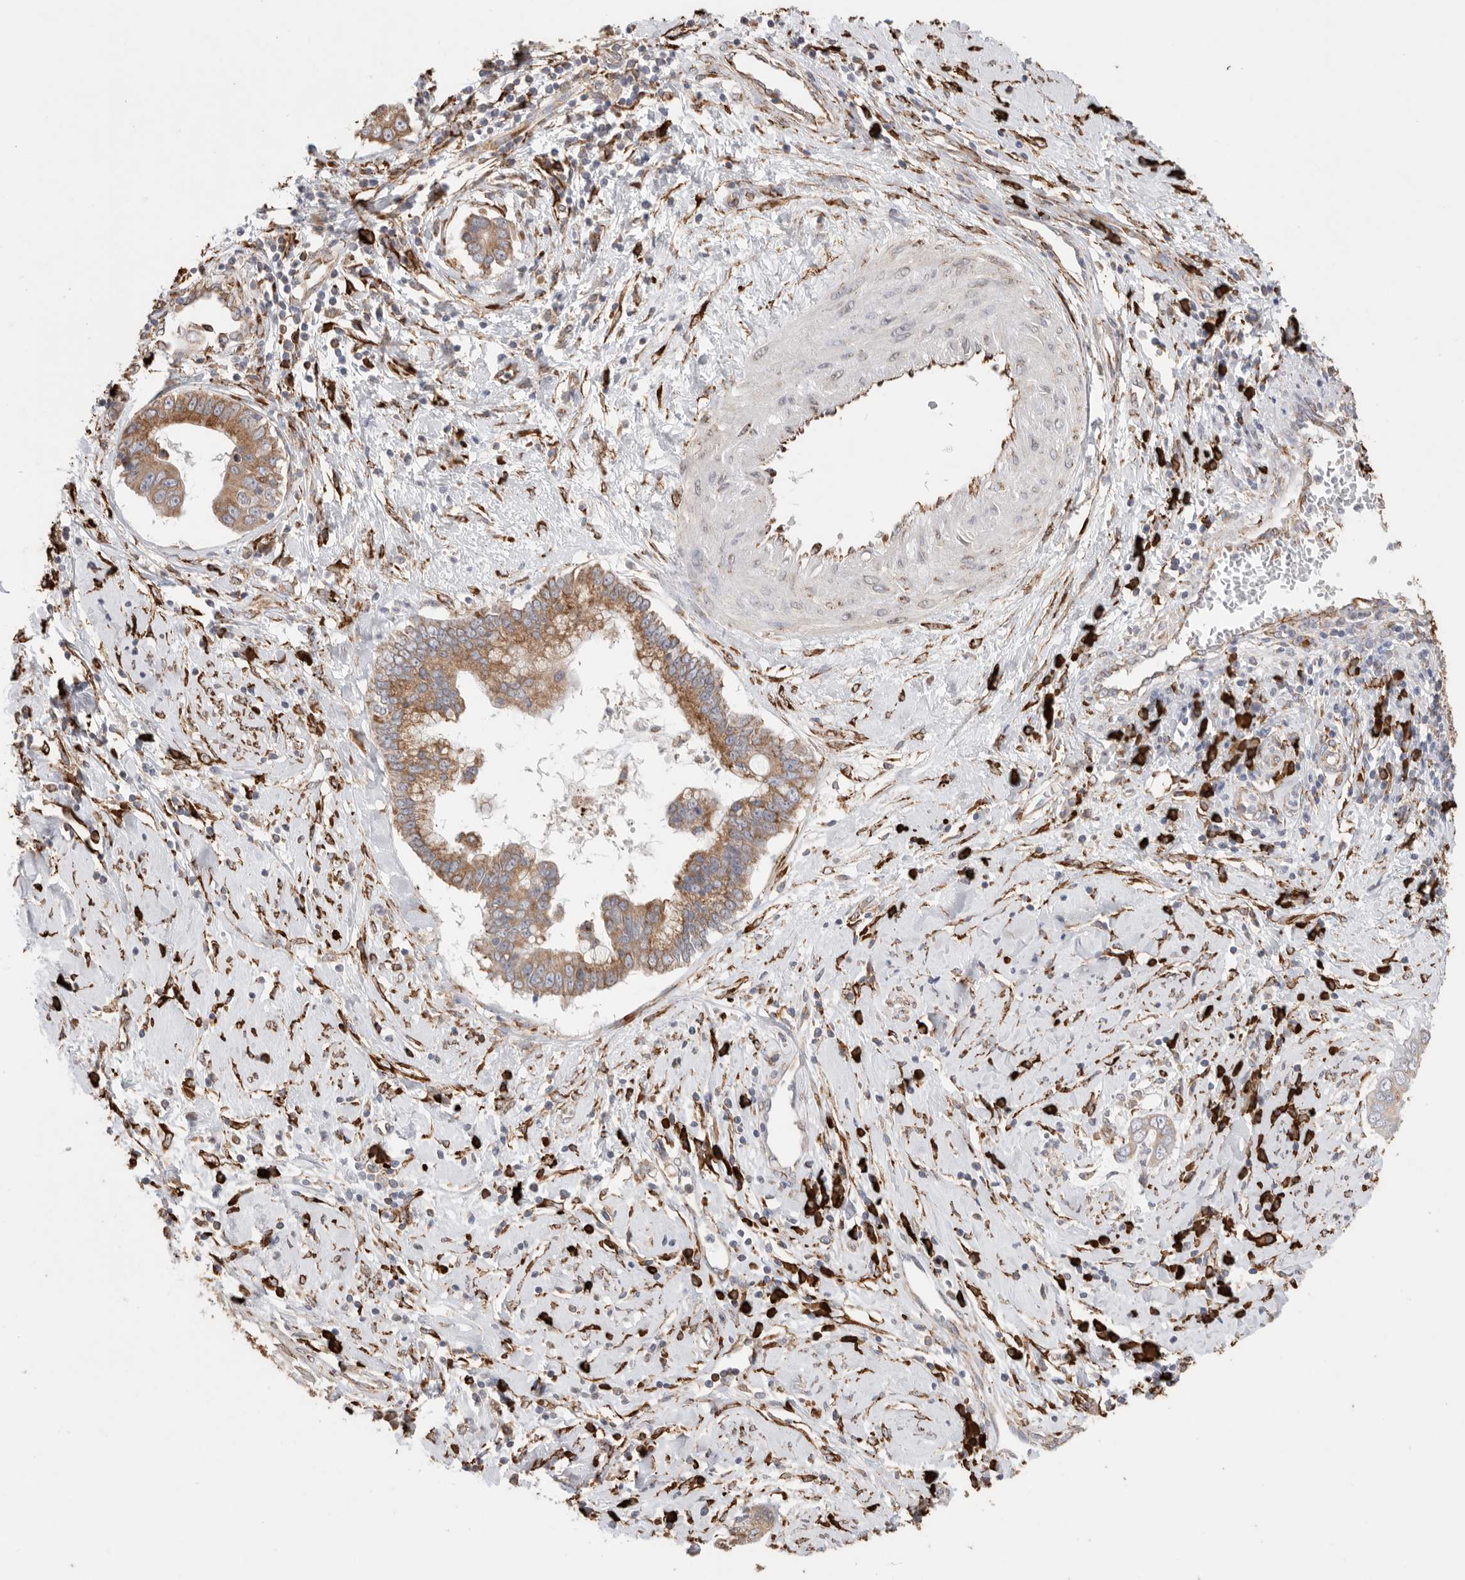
{"staining": {"intensity": "moderate", "quantity": ">75%", "location": "cytoplasmic/membranous"}, "tissue": "cervical cancer", "cell_type": "Tumor cells", "image_type": "cancer", "snomed": [{"axis": "morphology", "description": "Adenocarcinoma, NOS"}, {"axis": "topography", "description": "Cervix"}], "caption": "This photomicrograph displays immunohistochemistry staining of human adenocarcinoma (cervical), with medium moderate cytoplasmic/membranous staining in about >75% of tumor cells.", "gene": "BLOC1S5", "patient": {"sex": "female", "age": 44}}